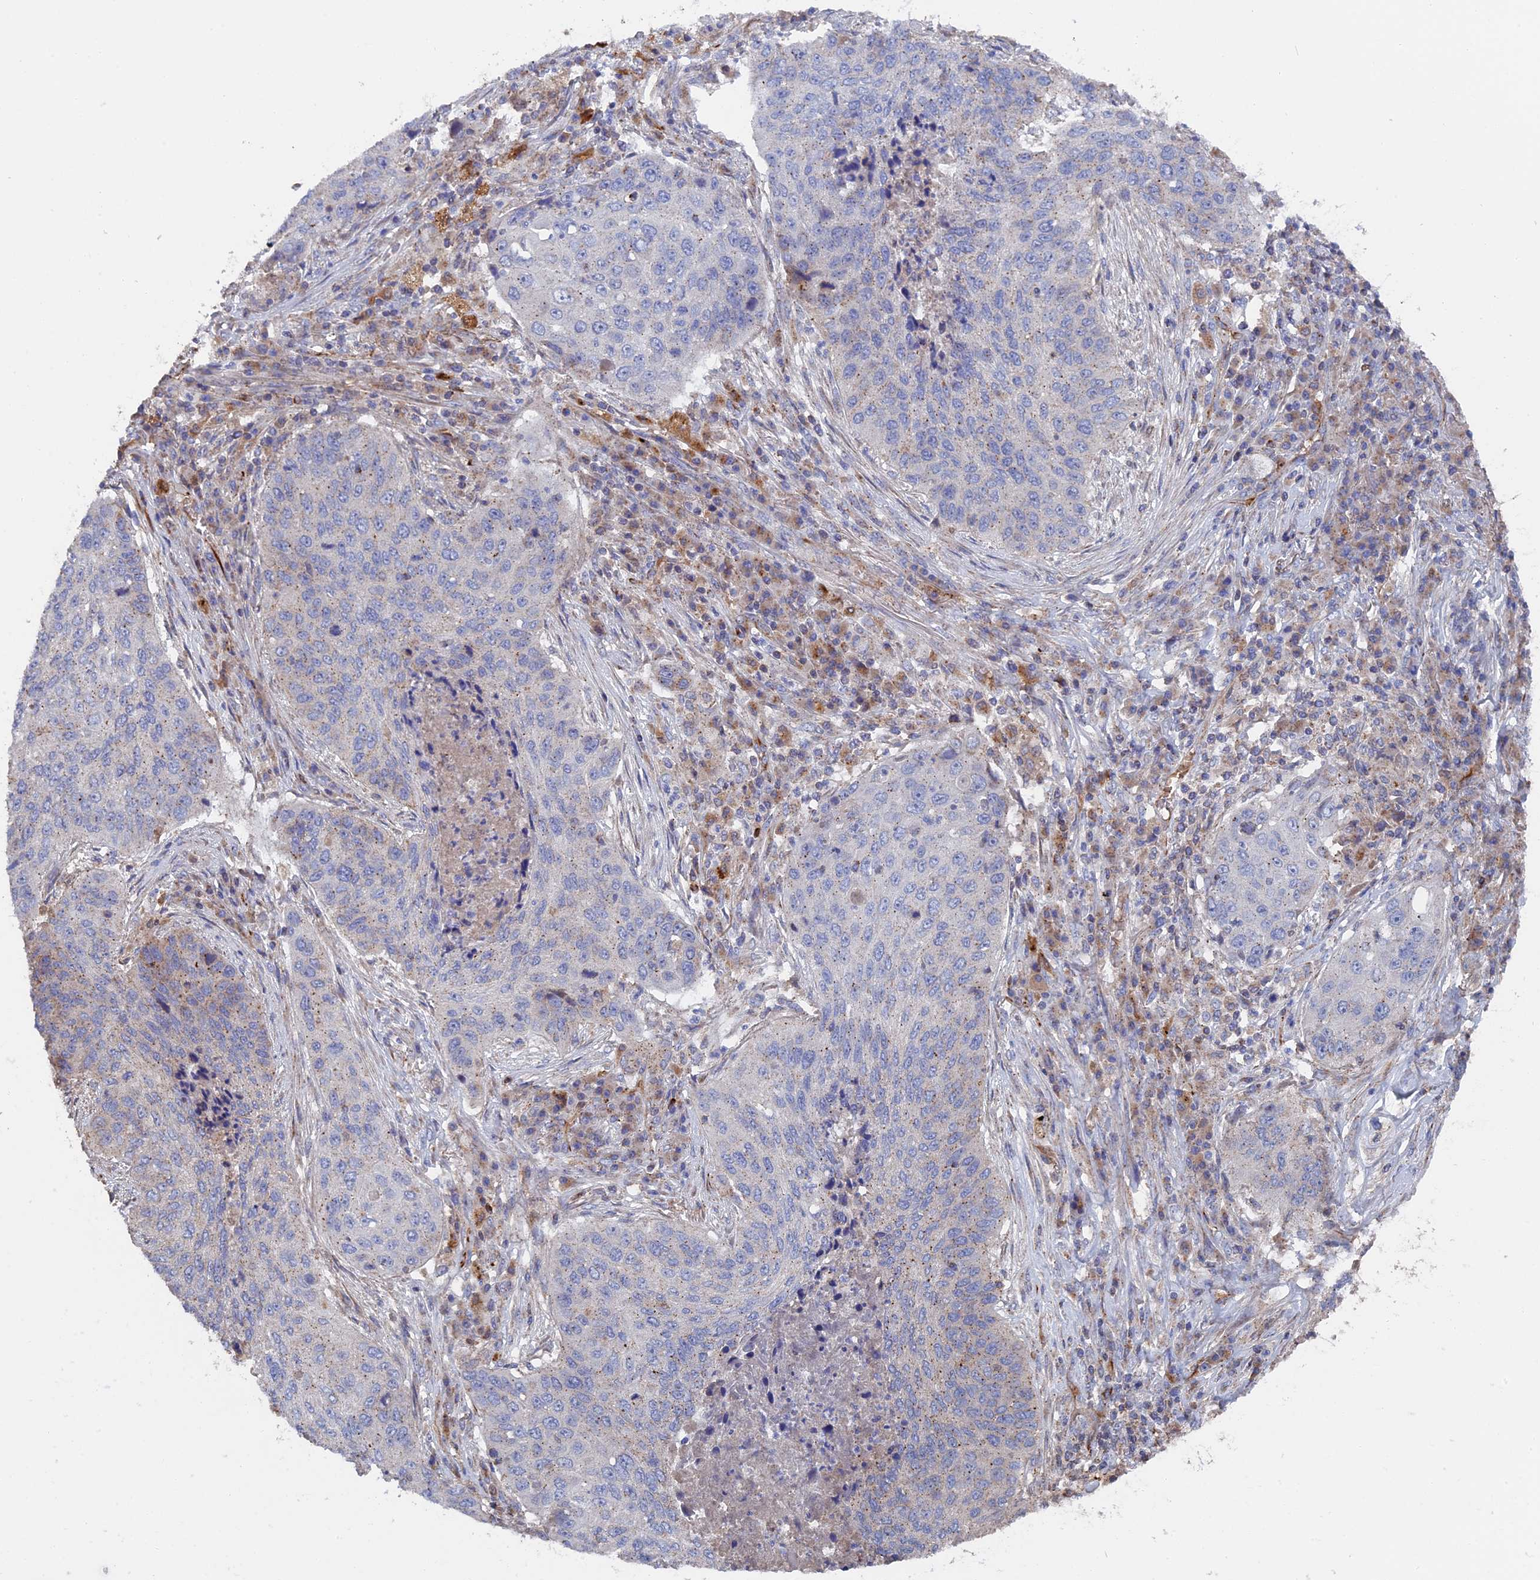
{"staining": {"intensity": "weak", "quantity": "<25%", "location": "cytoplasmic/membranous"}, "tissue": "lung cancer", "cell_type": "Tumor cells", "image_type": "cancer", "snomed": [{"axis": "morphology", "description": "Squamous cell carcinoma, NOS"}, {"axis": "topography", "description": "Lung"}], "caption": "Immunohistochemistry histopathology image of human lung cancer stained for a protein (brown), which displays no positivity in tumor cells. The staining was performed using DAB to visualize the protein expression in brown, while the nuclei were stained in blue with hematoxylin (Magnification: 20x).", "gene": "SMG9", "patient": {"sex": "female", "age": 63}}